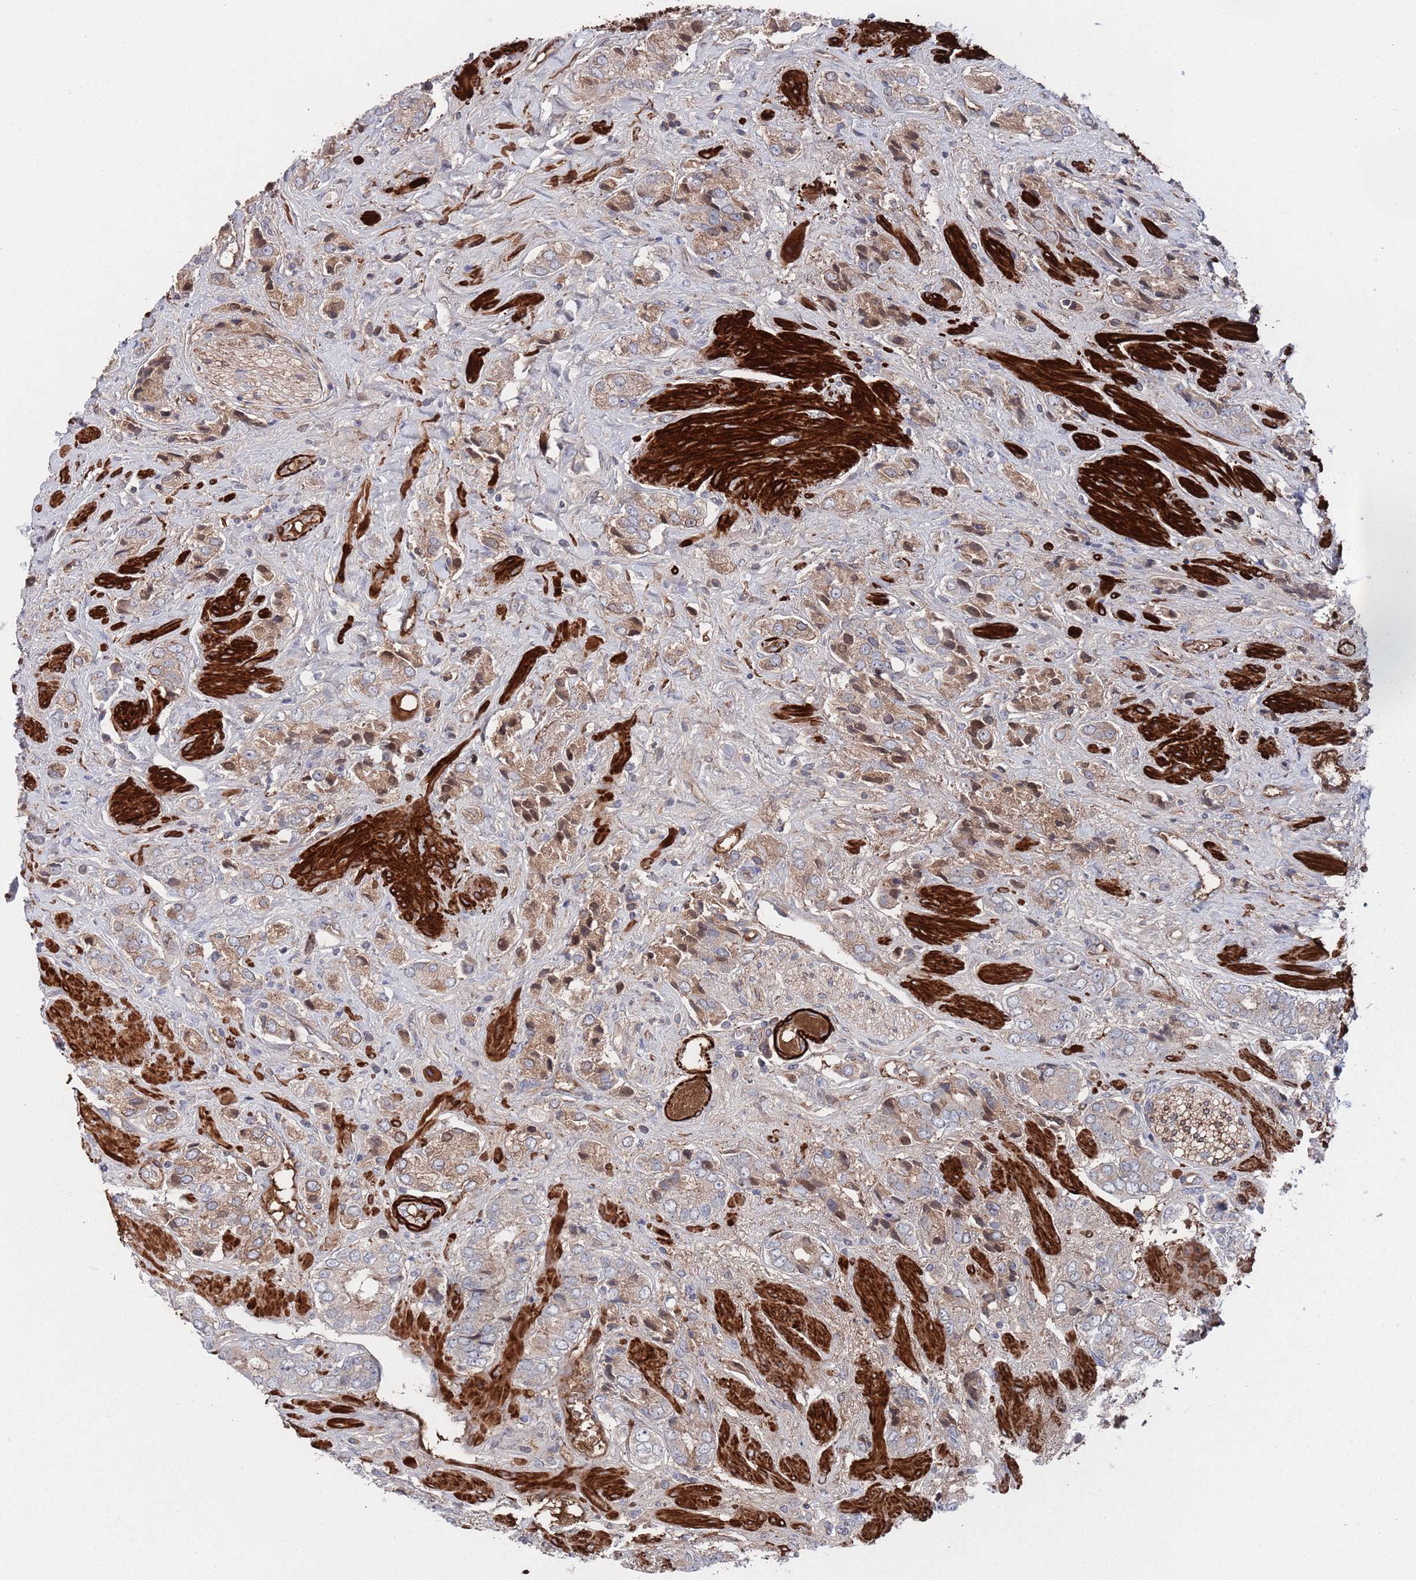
{"staining": {"intensity": "weak", "quantity": ">75%", "location": "cytoplasmic/membranous"}, "tissue": "prostate cancer", "cell_type": "Tumor cells", "image_type": "cancer", "snomed": [{"axis": "morphology", "description": "Adenocarcinoma, High grade"}, {"axis": "topography", "description": "Prostate and seminal vesicle, NOS"}], "caption": "Immunohistochemical staining of prostate cancer (adenocarcinoma (high-grade)) displays low levels of weak cytoplasmic/membranous protein expression in about >75% of tumor cells. The staining was performed using DAB (3,3'-diaminobenzidine) to visualize the protein expression in brown, while the nuclei were stained in blue with hematoxylin (Magnification: 20x).", "gene": "PLEKHA4", "patient": {"sex": "male", "age": 64}}